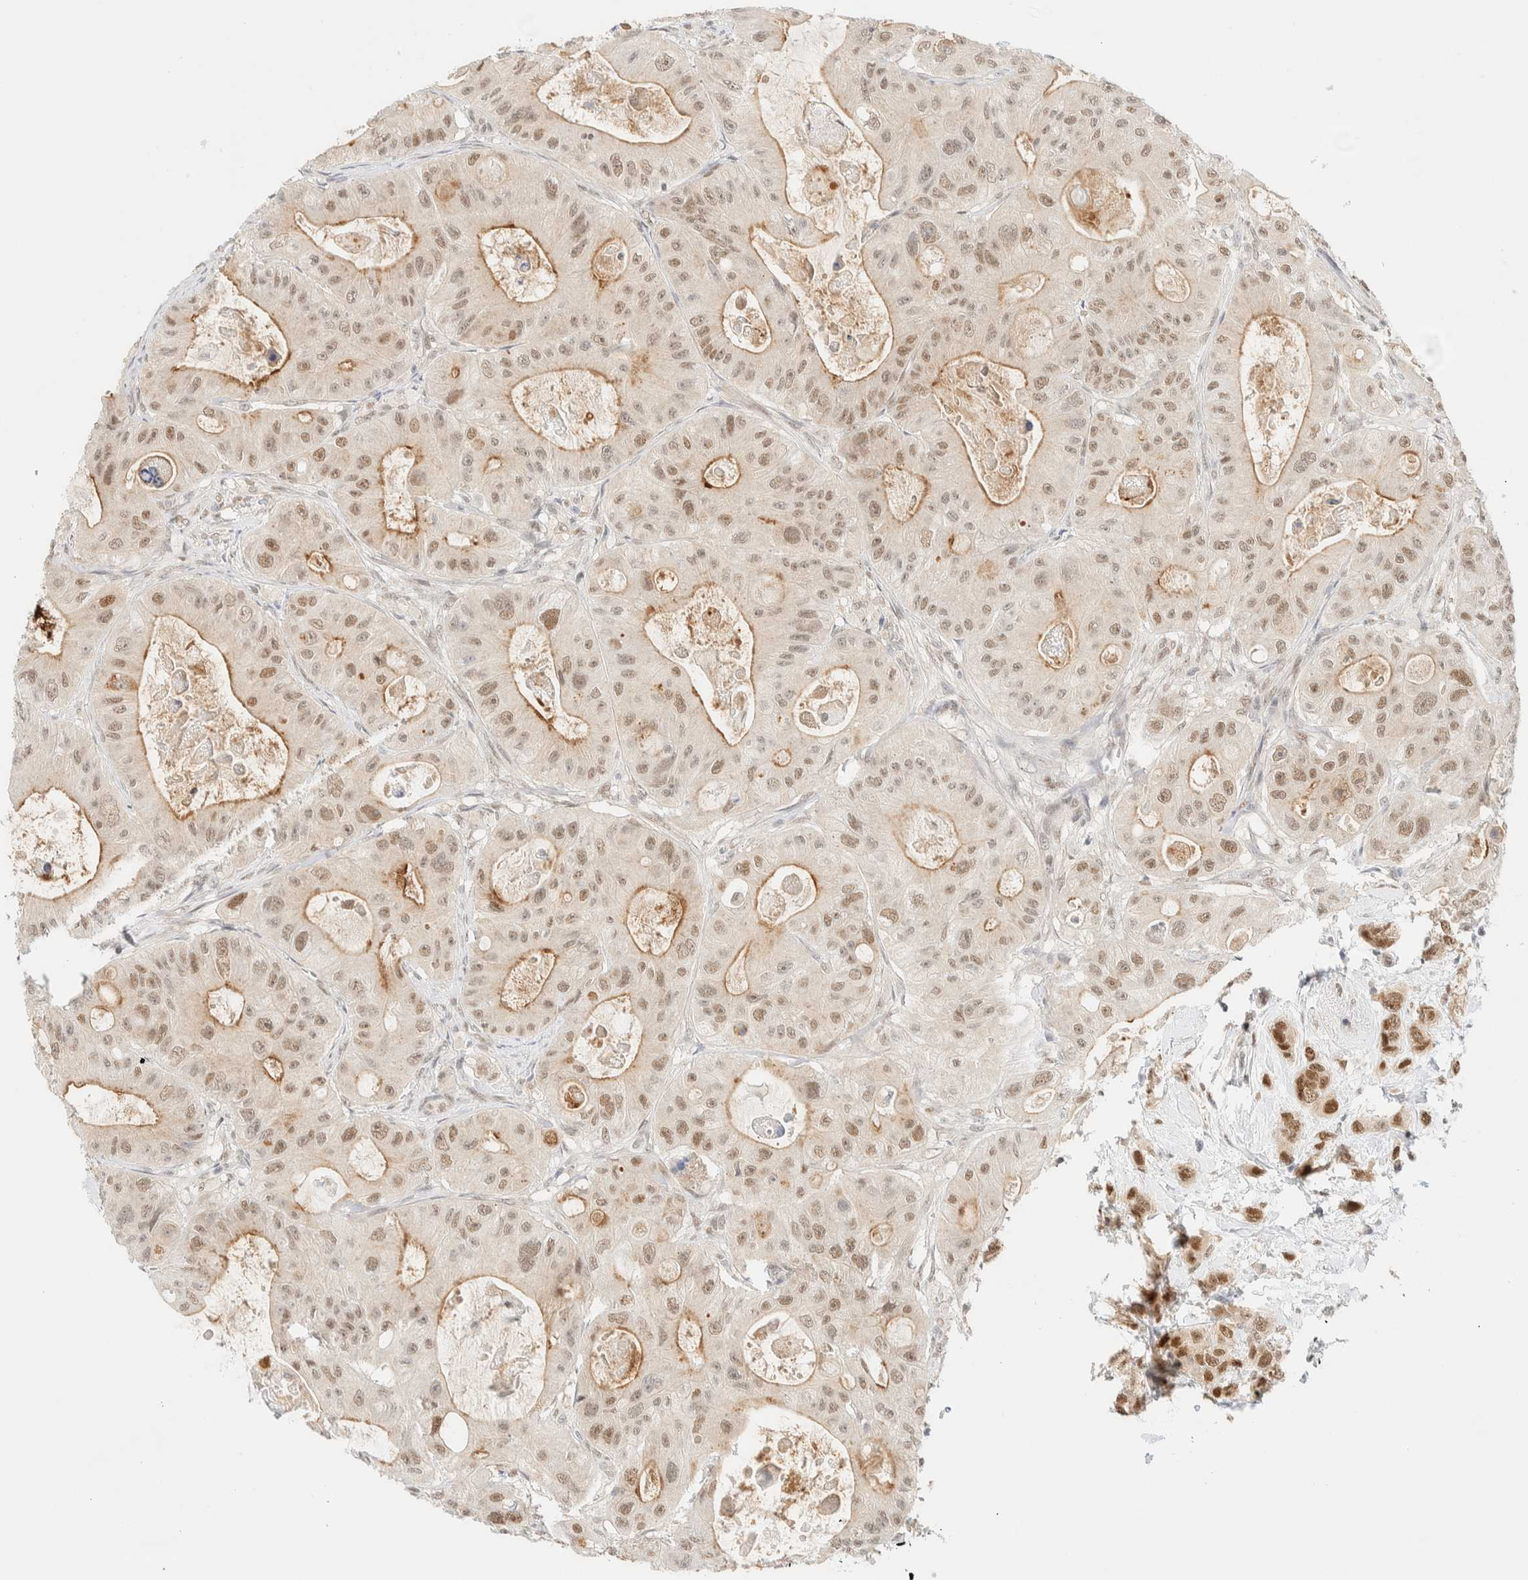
{"staining": {"intensity": "moderate", "quantity": "25%-75%", "location": "cytoplasmic/membranous,nuclear"}, "tissue": "colorectal cancer", "cell_type": "Tumor cells", "image_type": "cancer", "snomed": [{"axis": "morphology", "description": "Adenocarcinoma, NOS"}, {"axis": "topography", "description": "Colon"}], "caption": "IHC staining of colorectal adenocarcinoma, which displays medium levels of moderate cytoplasmic/membranous and nuclear positivity in approximately 25%-75% of tumor cells indicating moderate cytoplasmic/membranous and nuclear protein positivity. The staining was performed using DAB (brown) for protein detection and nuclei were counterstained in hematoxylin (blue).", "gene": "PYGO2", "patient": {"sex": "female", "age": 46}}